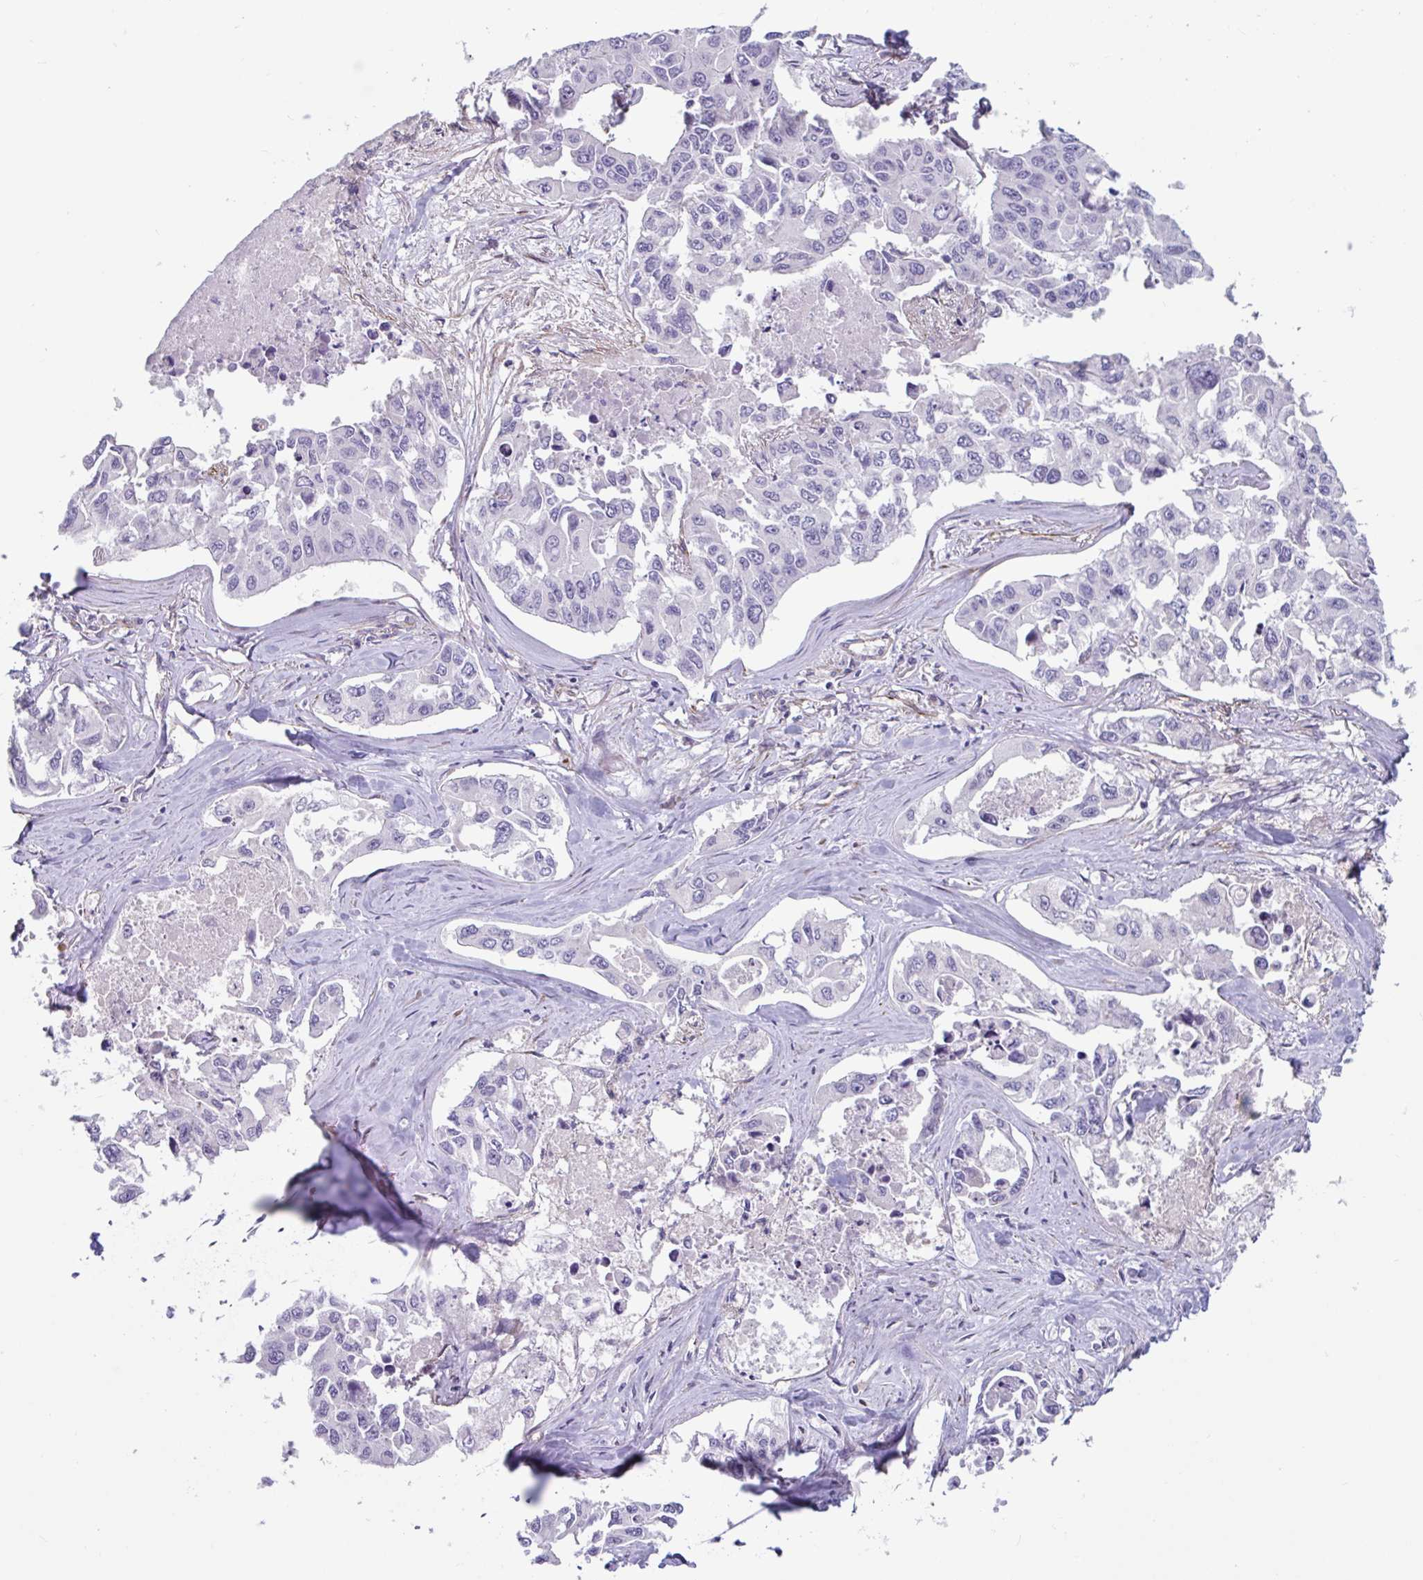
{"staining": {"intensity": "negative", "quantity": "none", "location": "none"}, "tissue": "lung cancer", "cell_type": "Tumor cells", "image_type": "cancer", "snomed": [{"axis": "morphology", "description": "Adenocarcinoma, NOS"}, {"axis": "topography", "description": "Lung"}], "caption": "Lung cancer was stained to show a protein in brown. There is no significant positivity in tumor cells. (DAB (3,3'-diaminobenzidine) immunohistochemistry with hematoxylin counter stain).", "gene": "CITED4", "patient": {"sex": "male", "age": 64}}